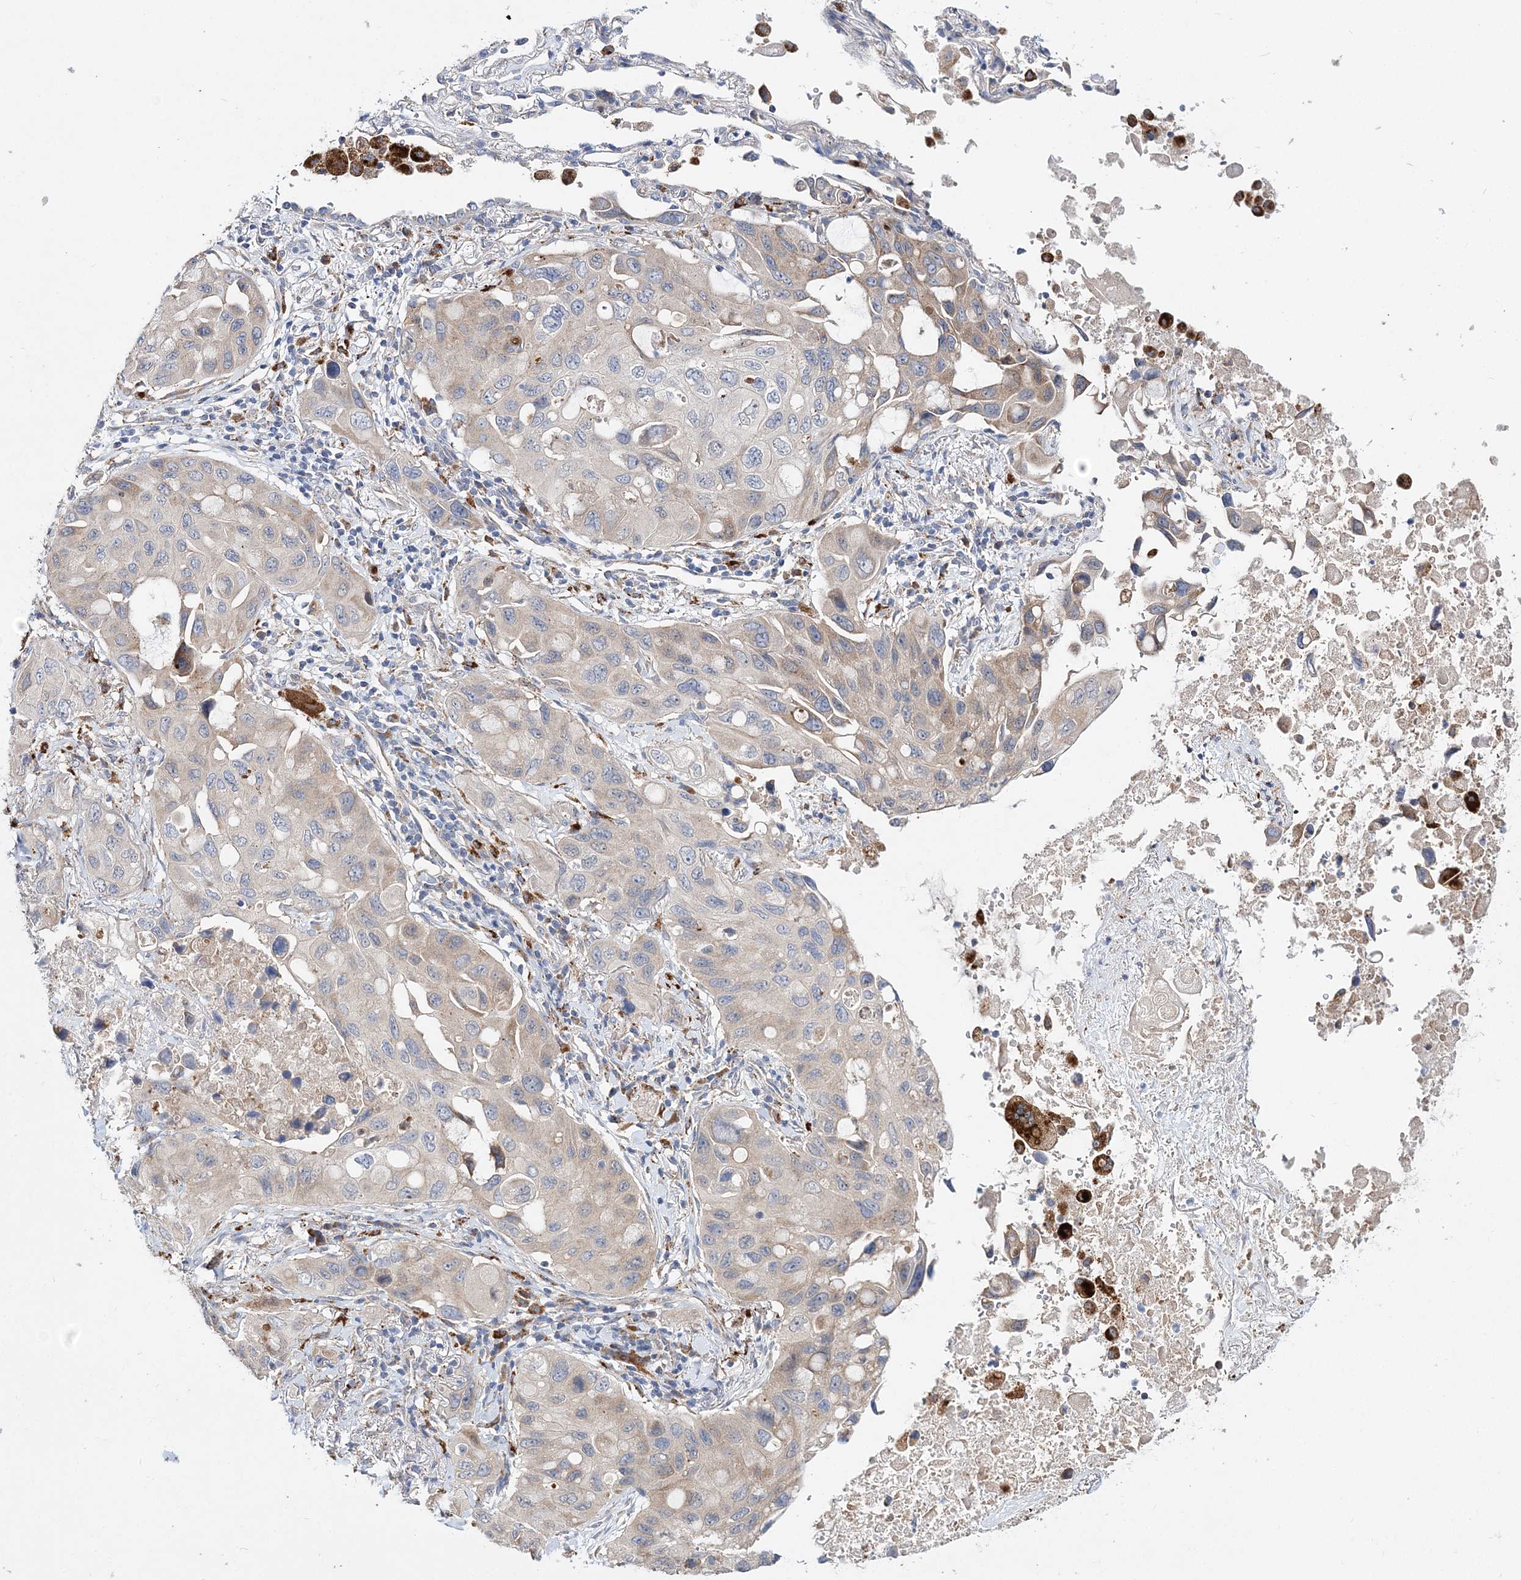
{"staining": {"intensity": "weak", "quantity": "25%-75%", "location": "cytoplasmic/membranous"}, "tissue": "lung cancer", "cell_type": "Tumor cells", "image_type": "cancer", "snomed": [{"axis": "morphology", "description": "Squamous cell carcinoma, NOS"}, {"axis": "topography", "description": "Lung"}], "caption": "This micrograph demonstrates squamous cell carcinoma (lung) stained with IHC to label a protein in brown. The cytoplasmic/membranous of tumor cells show weak positivity for the protein. Nuclei are counter-stained blue.", "gene": "C3orf38", "patient": {"sex": "female", "age": 73}}